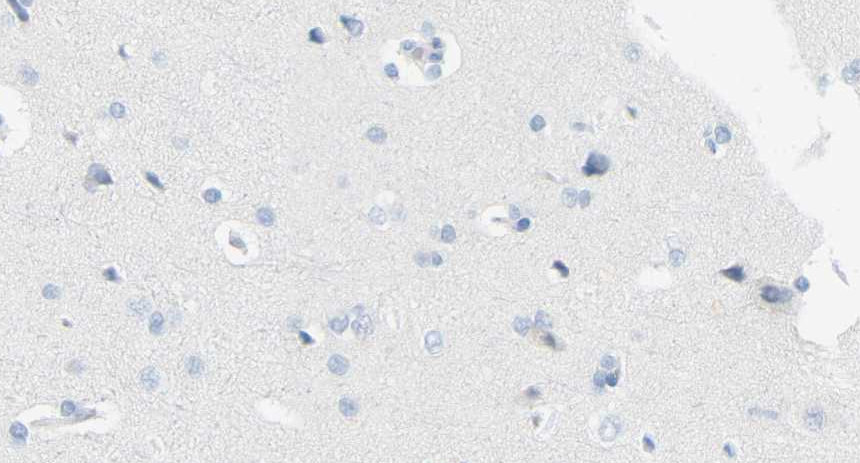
{"staining": {"intensity": "negative", "quantity": "none", "location": "none"}, "tissue": "cerebral cortex", "cell_type": "Endothelial cells", "image_type": "normal", "snomed": [{"axis": "morphology", "description": "Normal tissue, NOS"}, {"axis": "topography", "description": "Cerebral cortex"}], "caption": "DAB immunohistochemical staining of benign human cerebral cortex reveals no significant expression in endothelial cells.", "gene": "DYNAP", "patient": {"sex": "male", "age": 62}}